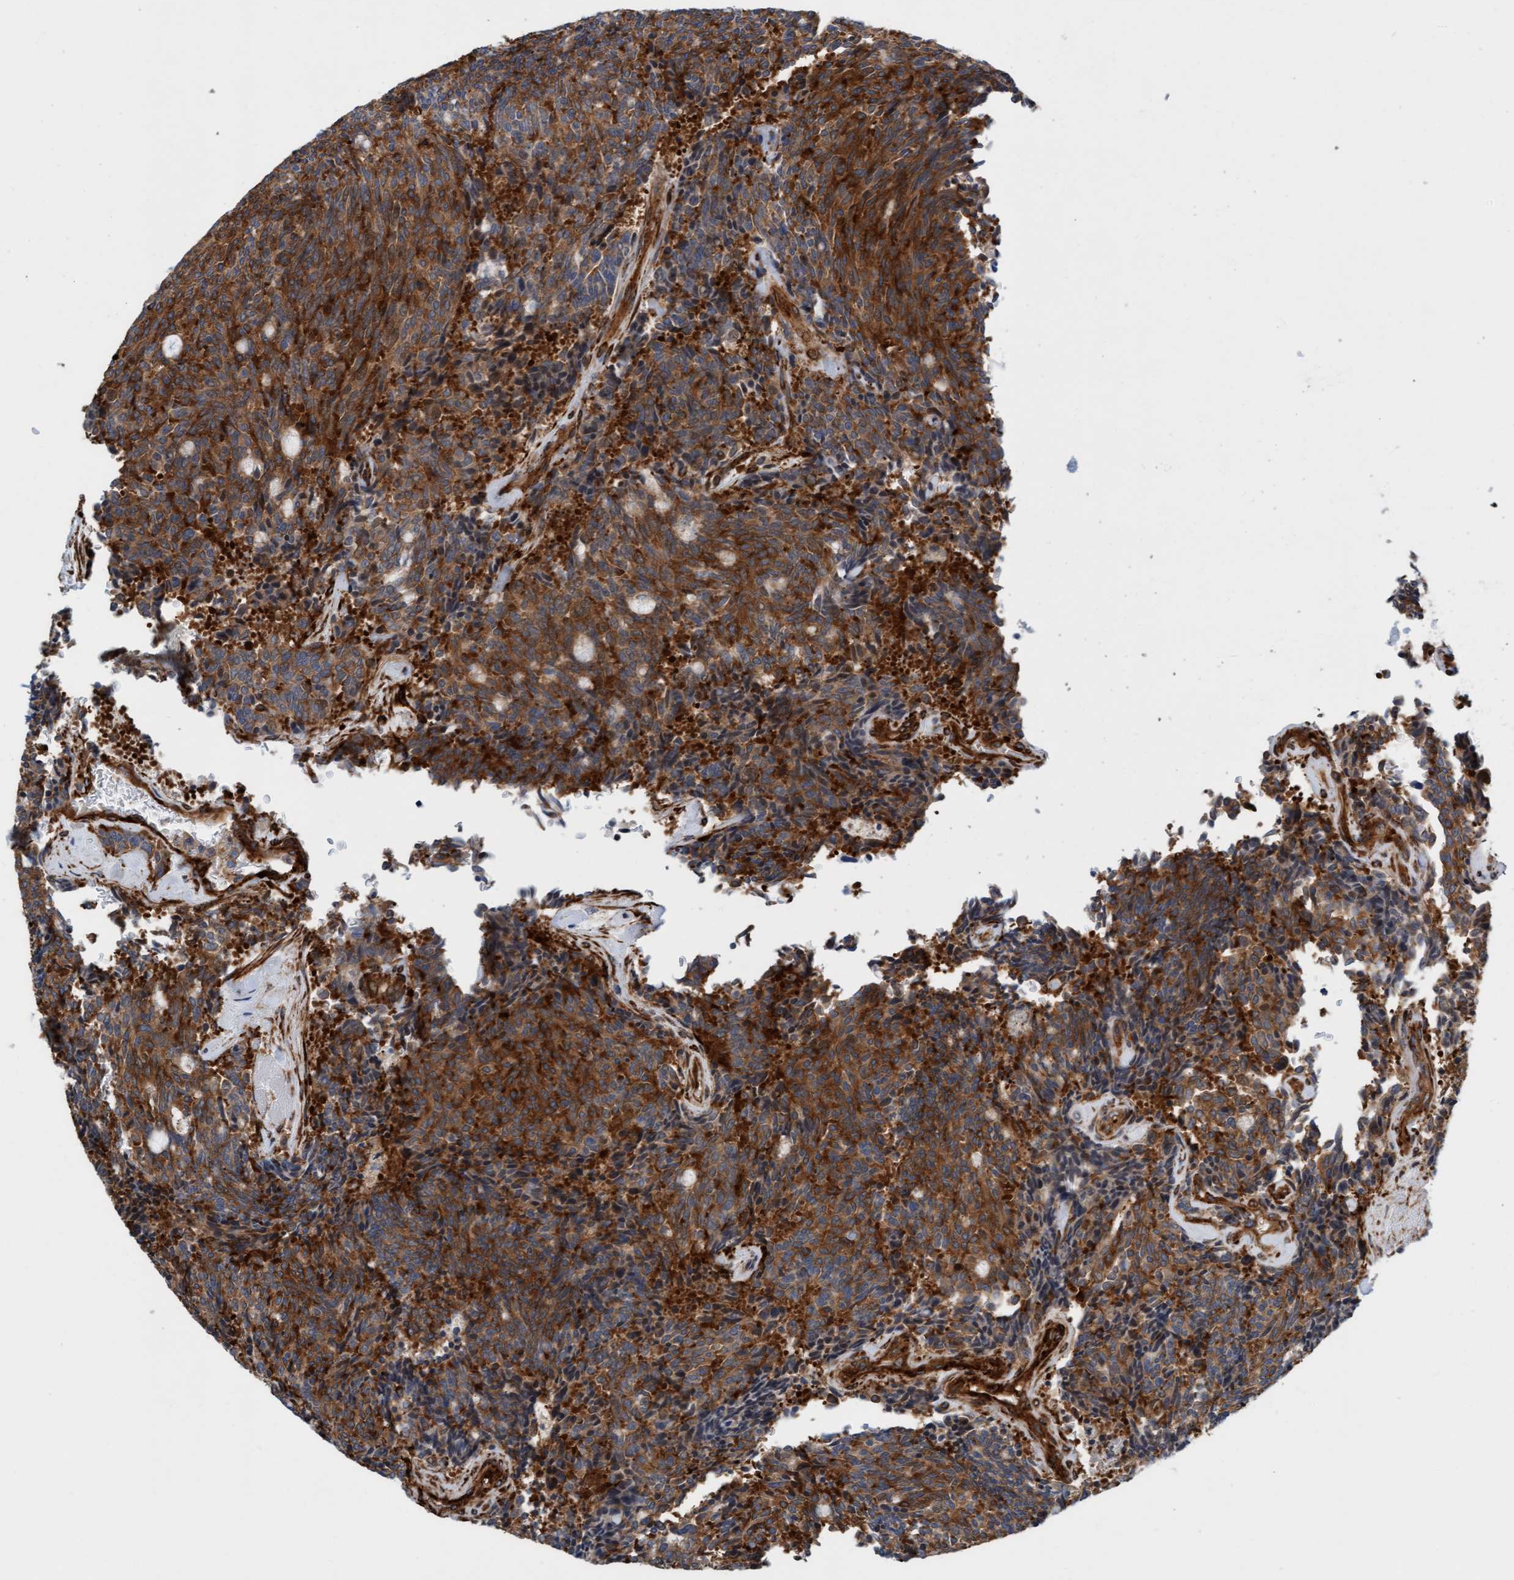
{"staining": {"intensity": "strong", "quantity": ">75%", "location": "cytoplasmic/membranous"}, "tissue": "carcinoid", "cell_type": "Tumor cells", "image_type": "cancer", "snomed": [{"axis": "morphology", "description": "Carcinoid, malignant, NOS"}, {"axis": "topography", "description": "Pancreas"}], "caption": "An IHC micrograph of neoplastic tissue is shown. Protein staining in brown highlights strong cytoplasmic/membranous positivity in carcinoid within tumor cells.", "gene": "FMNL3", "patient": {"sex": "female", "age": 54}}